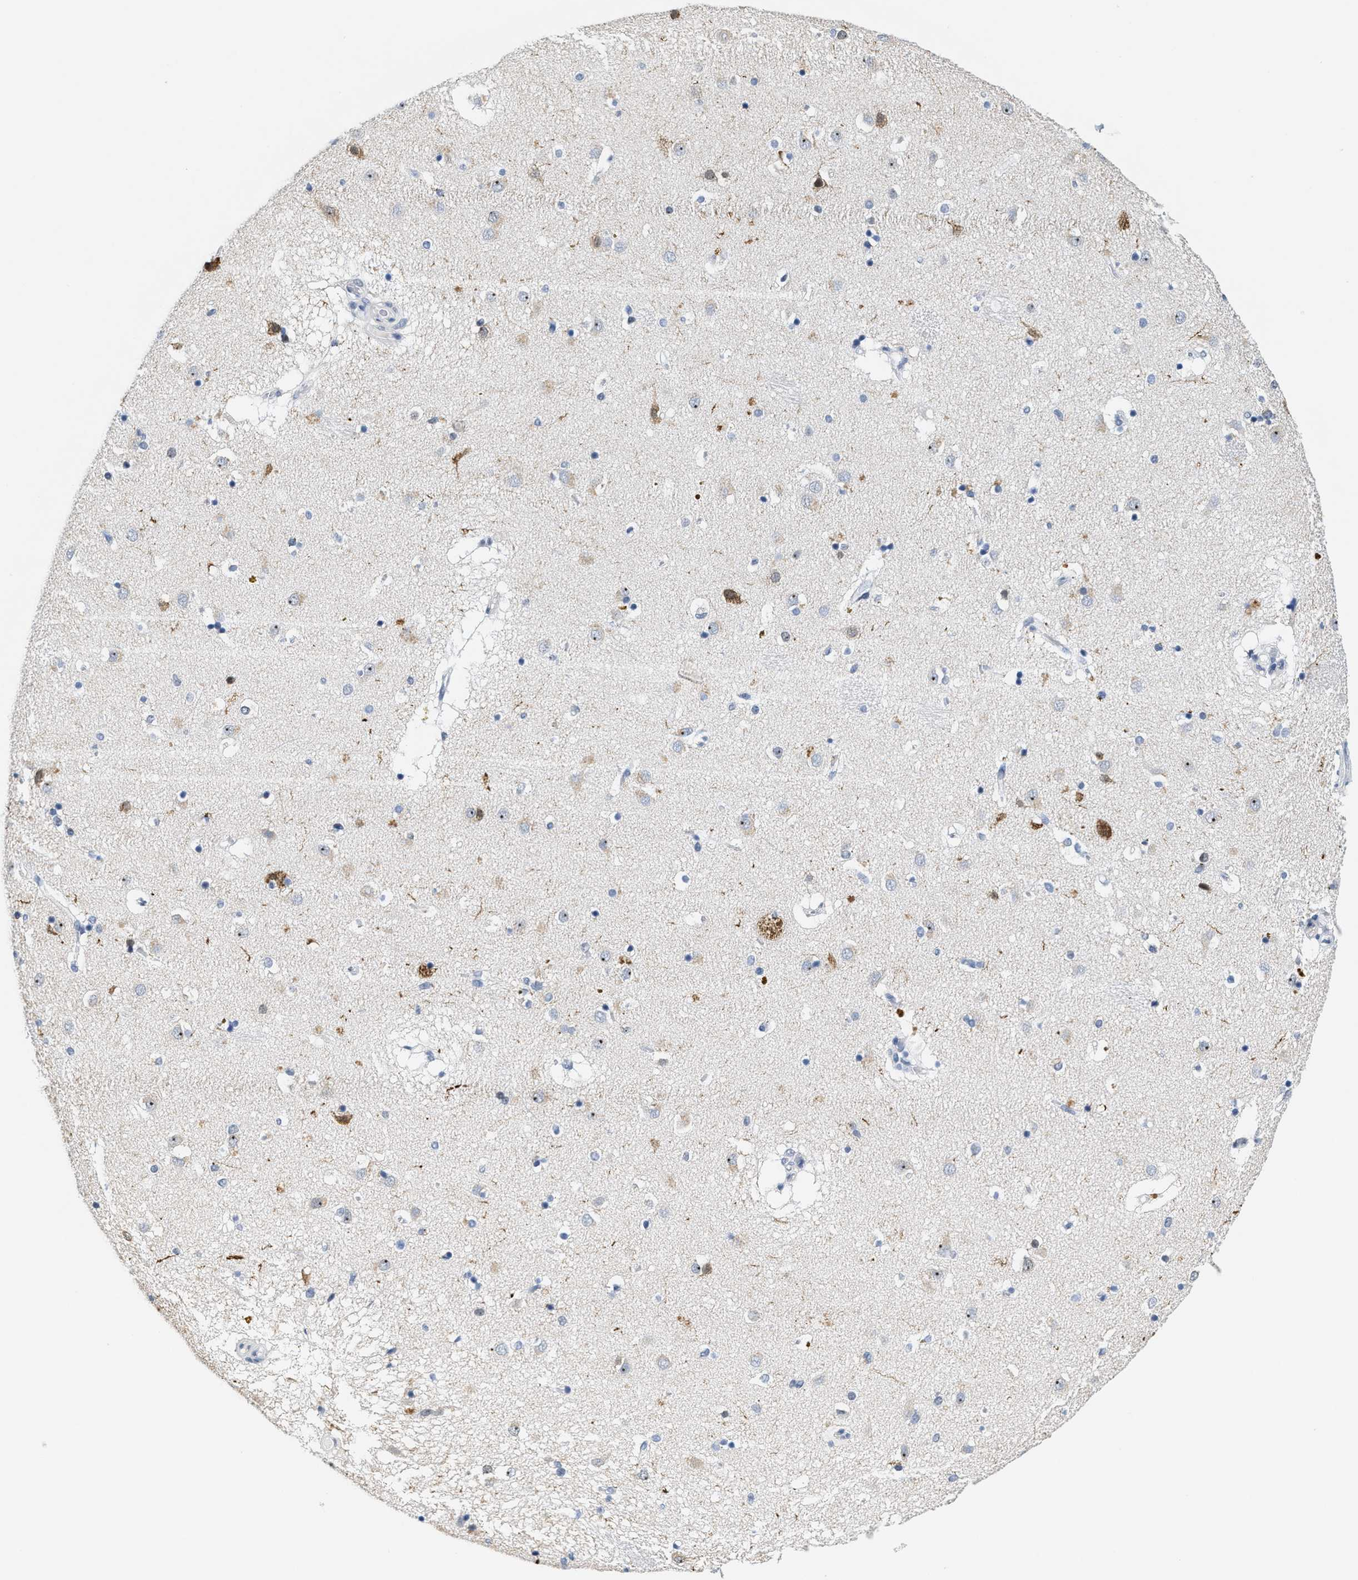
{"staining": {"intensity": "negative", "quantity": "none", "location": "none"}, "tissue": "caudate", "cell_type": "Glial cells", "image_type": "normal", "snomed": [{"axis": "morphology", "description": "Normal tissue, NOS"}, {"axis": "topography", "description": "Lateral ventricle wall"}], "caption": "Immunohistochemistry photomicrograph of unremarkable caudate: caudate stained with DAB (3,3'-diaminobenzidine) demonstrates no significant protein positivity in glial cells. Nuclei are stained in blue.", "gene": "SETD1B", "patient": {"sex": "male", "age": 70}}